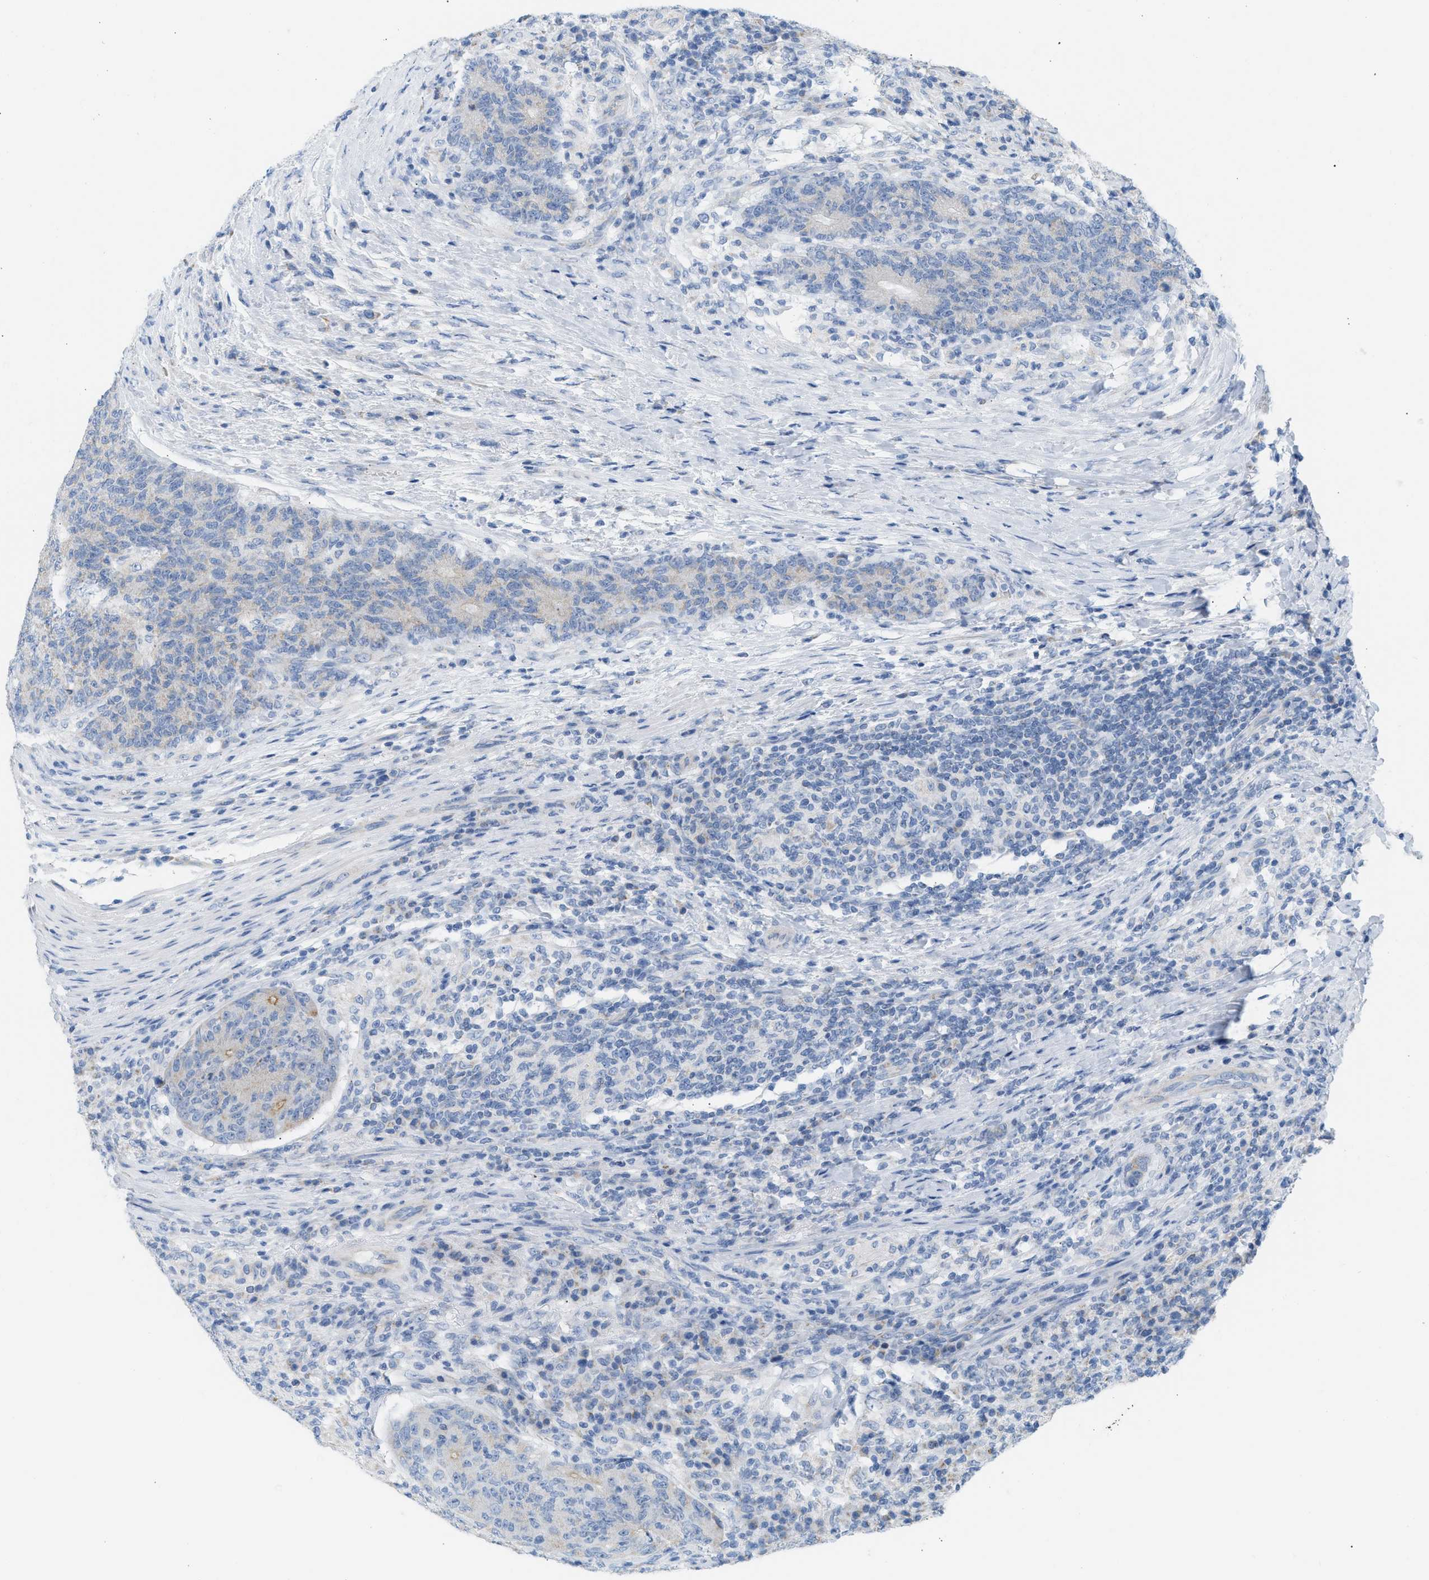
{"staining": {"intensity": "moderate", "quantity": "<25%", "location": "cytoplasmic/membranous"}, "tissue": "colorectal cancer", "cell_type": "Tumor cells", "image_type": "cancer", "snomed": [{"axis": "morphology", "description": "Normal tissue, NOS"}, {"axis": "morphology", "description": "Adenocarcinoma, NOS"}, {"axis": "topography", "description": "Colon"}], "caption": "Immunohistochemistry micrograph of neoplastic tissue: adenocarcinoma (colorectal) stained using immunohistochemistry (IHC) shows low levels of moderate protein expression localized specifically in the cytoplasmic/membranous of tumor cells, appearing as a cytoplasmic/membranous brown color.", "gene": "NDUFS8", "patient": {"sex": "female", "age": 75}}